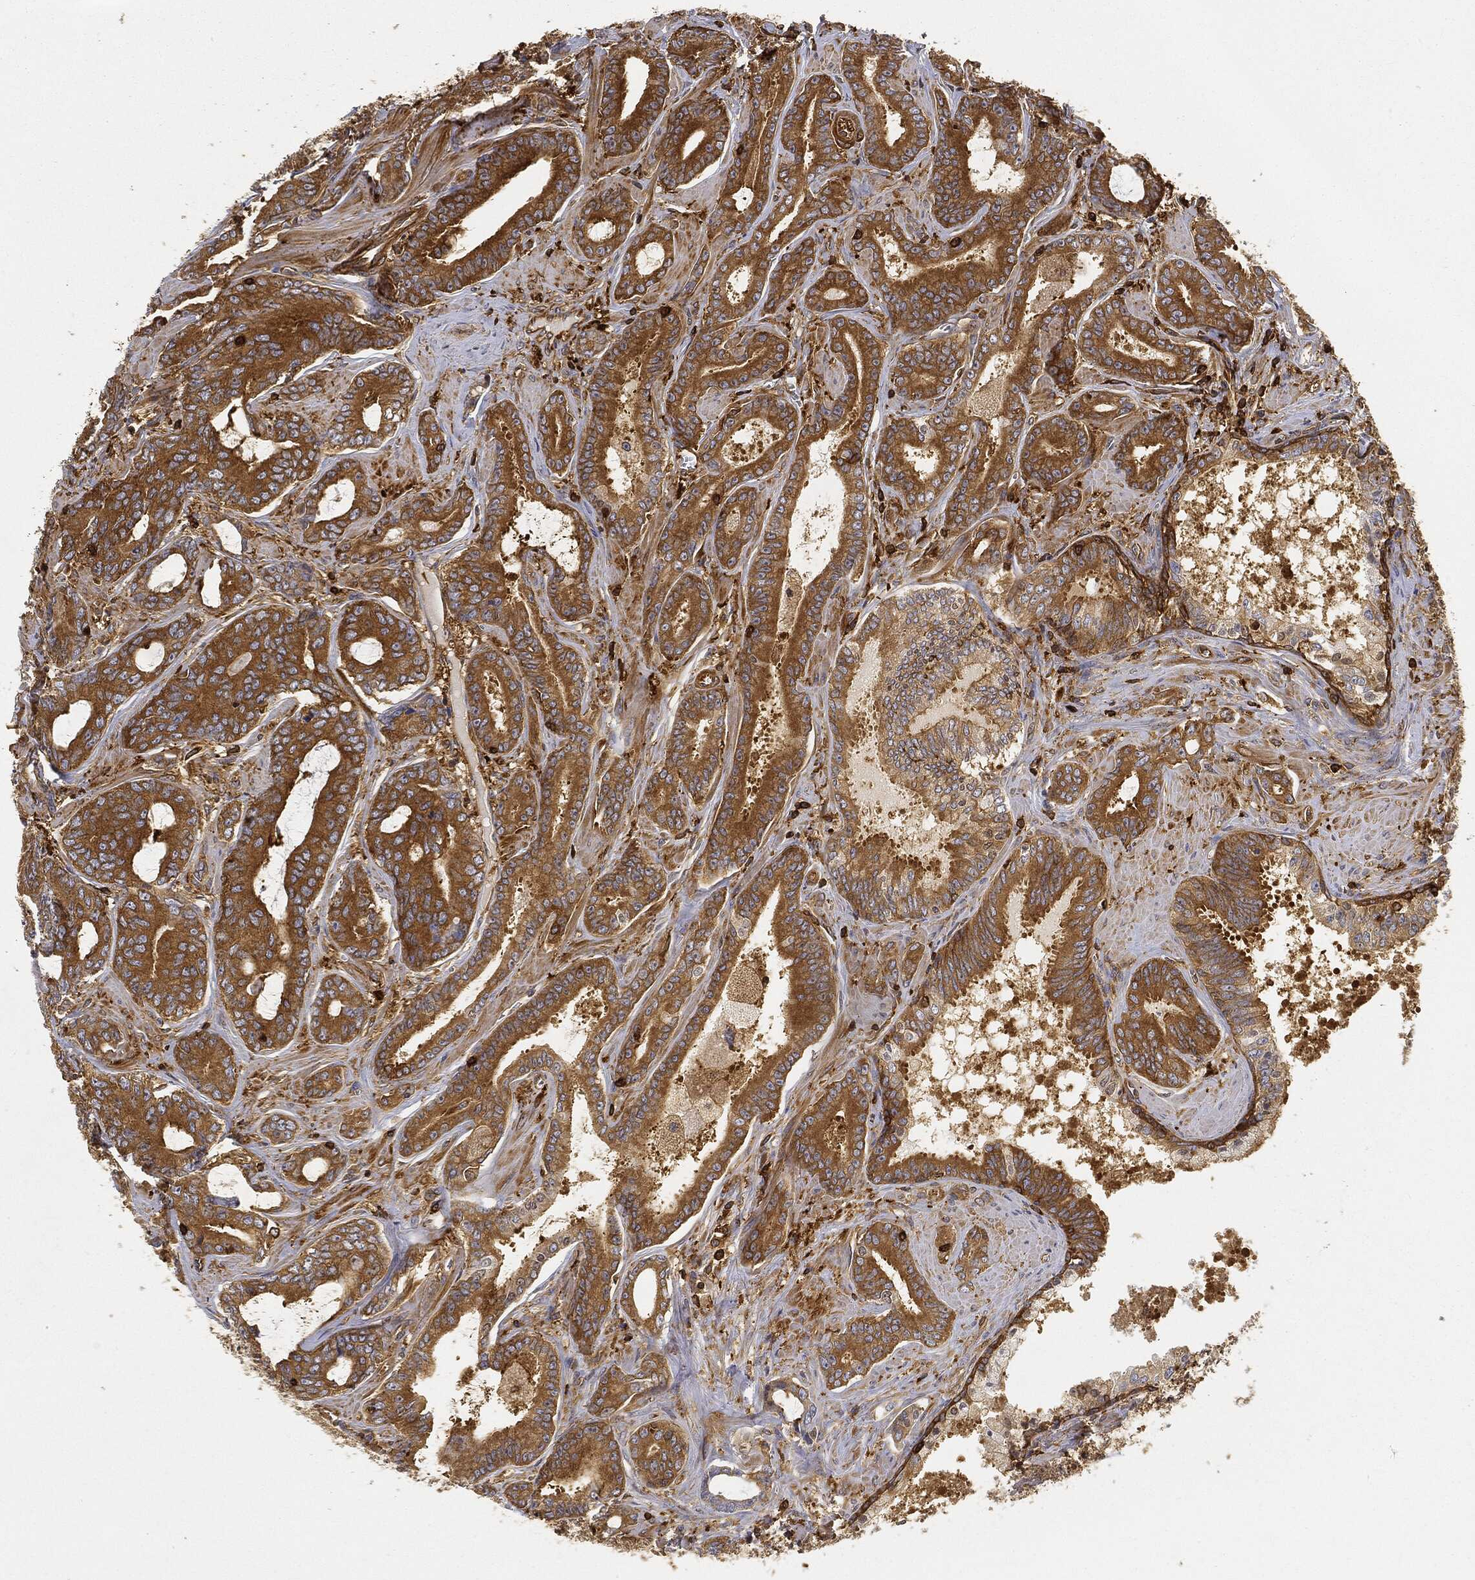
{"staining": {"intensity": "strong", "quantity": "25%-75%", "location": "cytoplasmic/membranous"}, "tissue": "prostate cancer", "cell_type": "Tumor cells", "image_type": "cancer", "snomed": [{"axis": "morphology", "description": "Adenocarcinoma, NOS"}, {"axis": "topography", "description": "Prostate"}], "caption": "Prostate adenocarcinoma stained for a protein (brown) exhibits strong cytoplasmic/membranous positive staining in approximately 25%-75% of tumor cells.", "gene": "WDR1", "patient": {"sex": "male", "age": 55}}